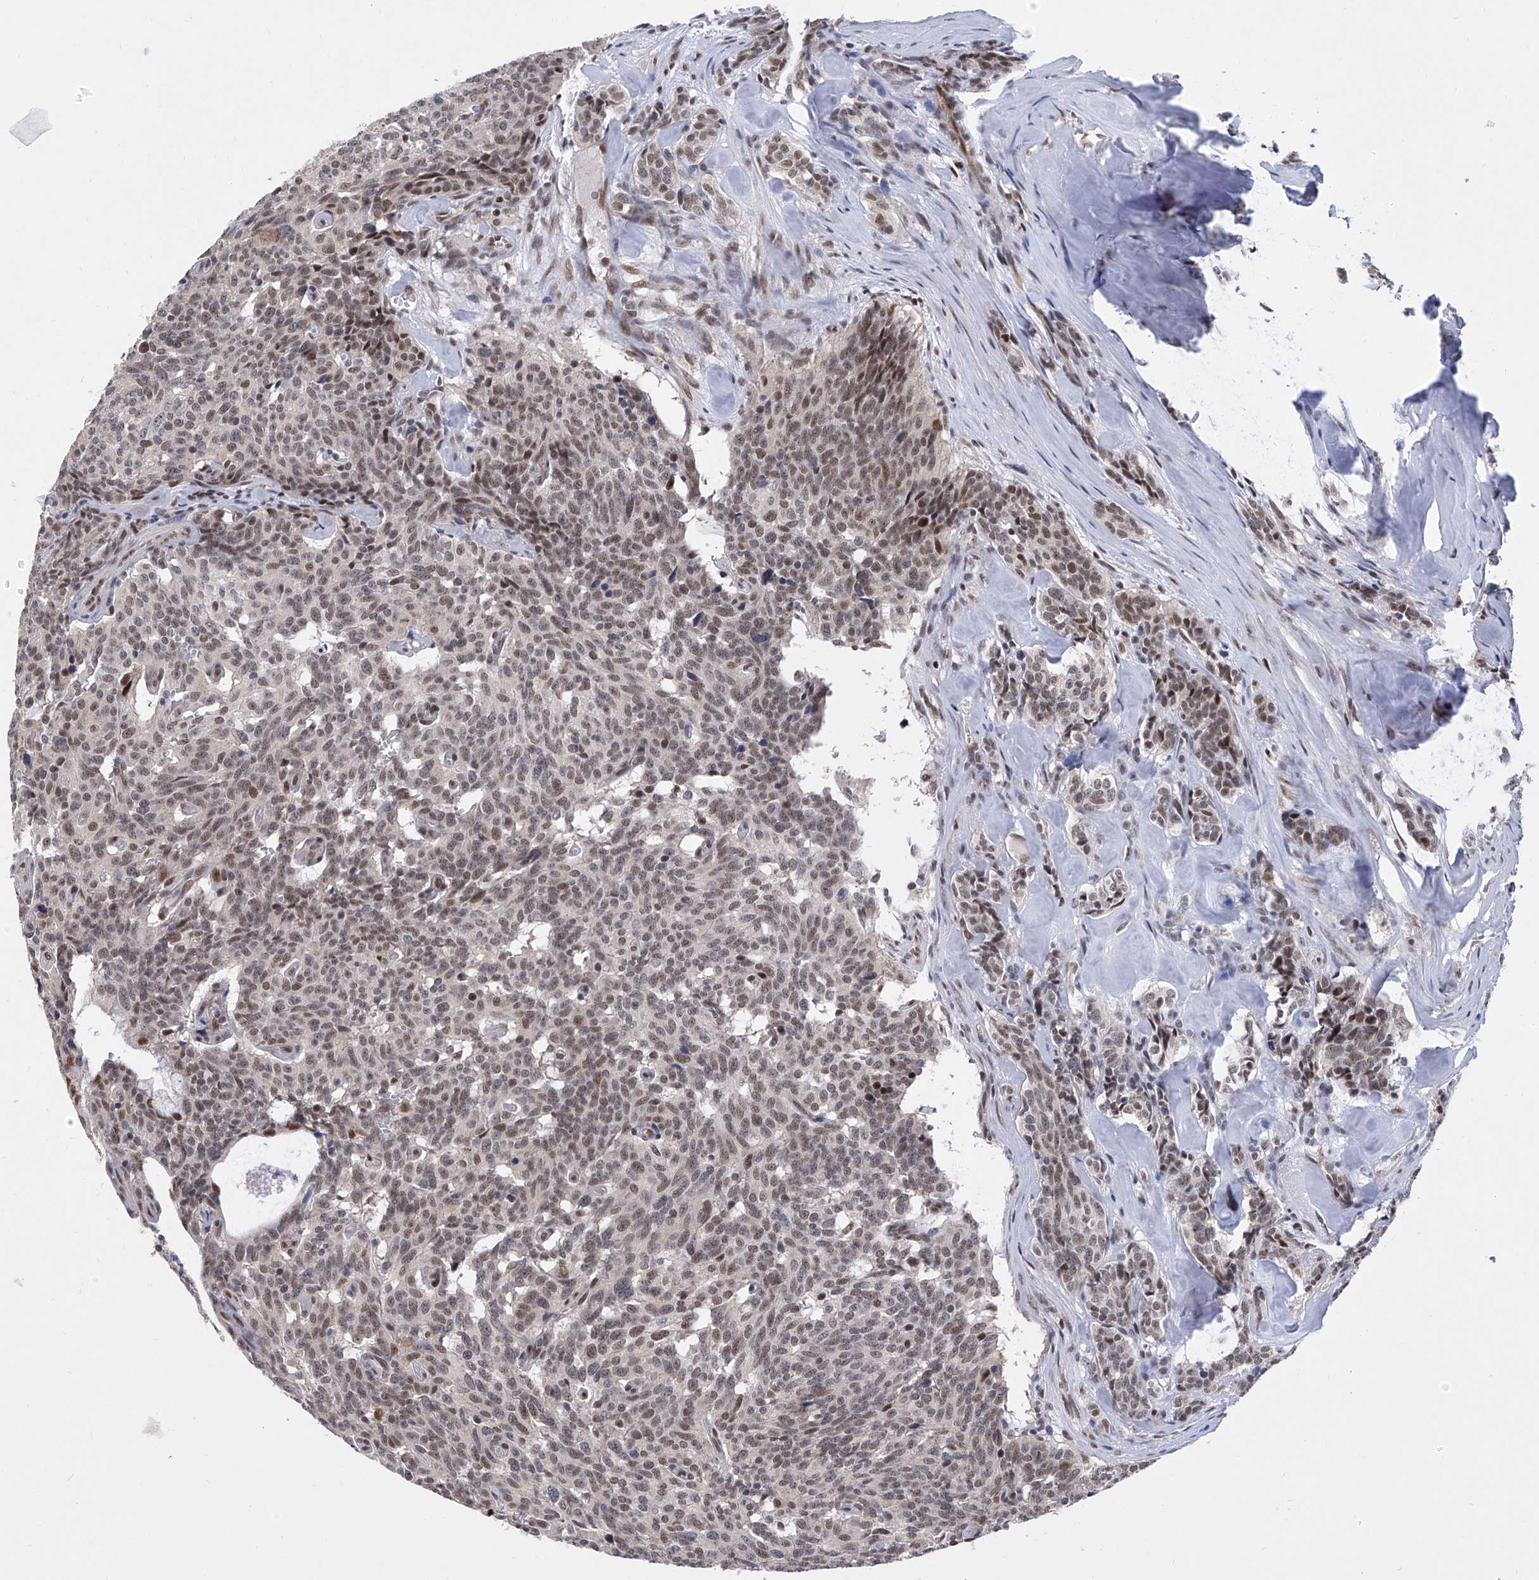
{"staining": {"intensity": "moderate", "quantity": ">75%", "location": "nuclear"}, "tissue": "carcinoid", "cell_type": "Tumor cells", "image_type": "cancer", "snomed": [{"axis": "morphology", "description": "Carcinoid, malignant, NOS"}, {"axis": "topography", "description": "Lung"}], "caption": "Immunohistochemistry (IHC) staining of malignant carcinoid, which demonstrates medium levels of moderate nuclear expression in approximately >75% of tumor cells indicating moderate nuclear protein expression. The staining was performed using DAB (3,3'-diaminobenzidine) (brown) for protein detection and nuclei were counterstained in hematoxylin (blue).", "gene": "RAD54L", "patient": {"sex": "female", "age": 46}}